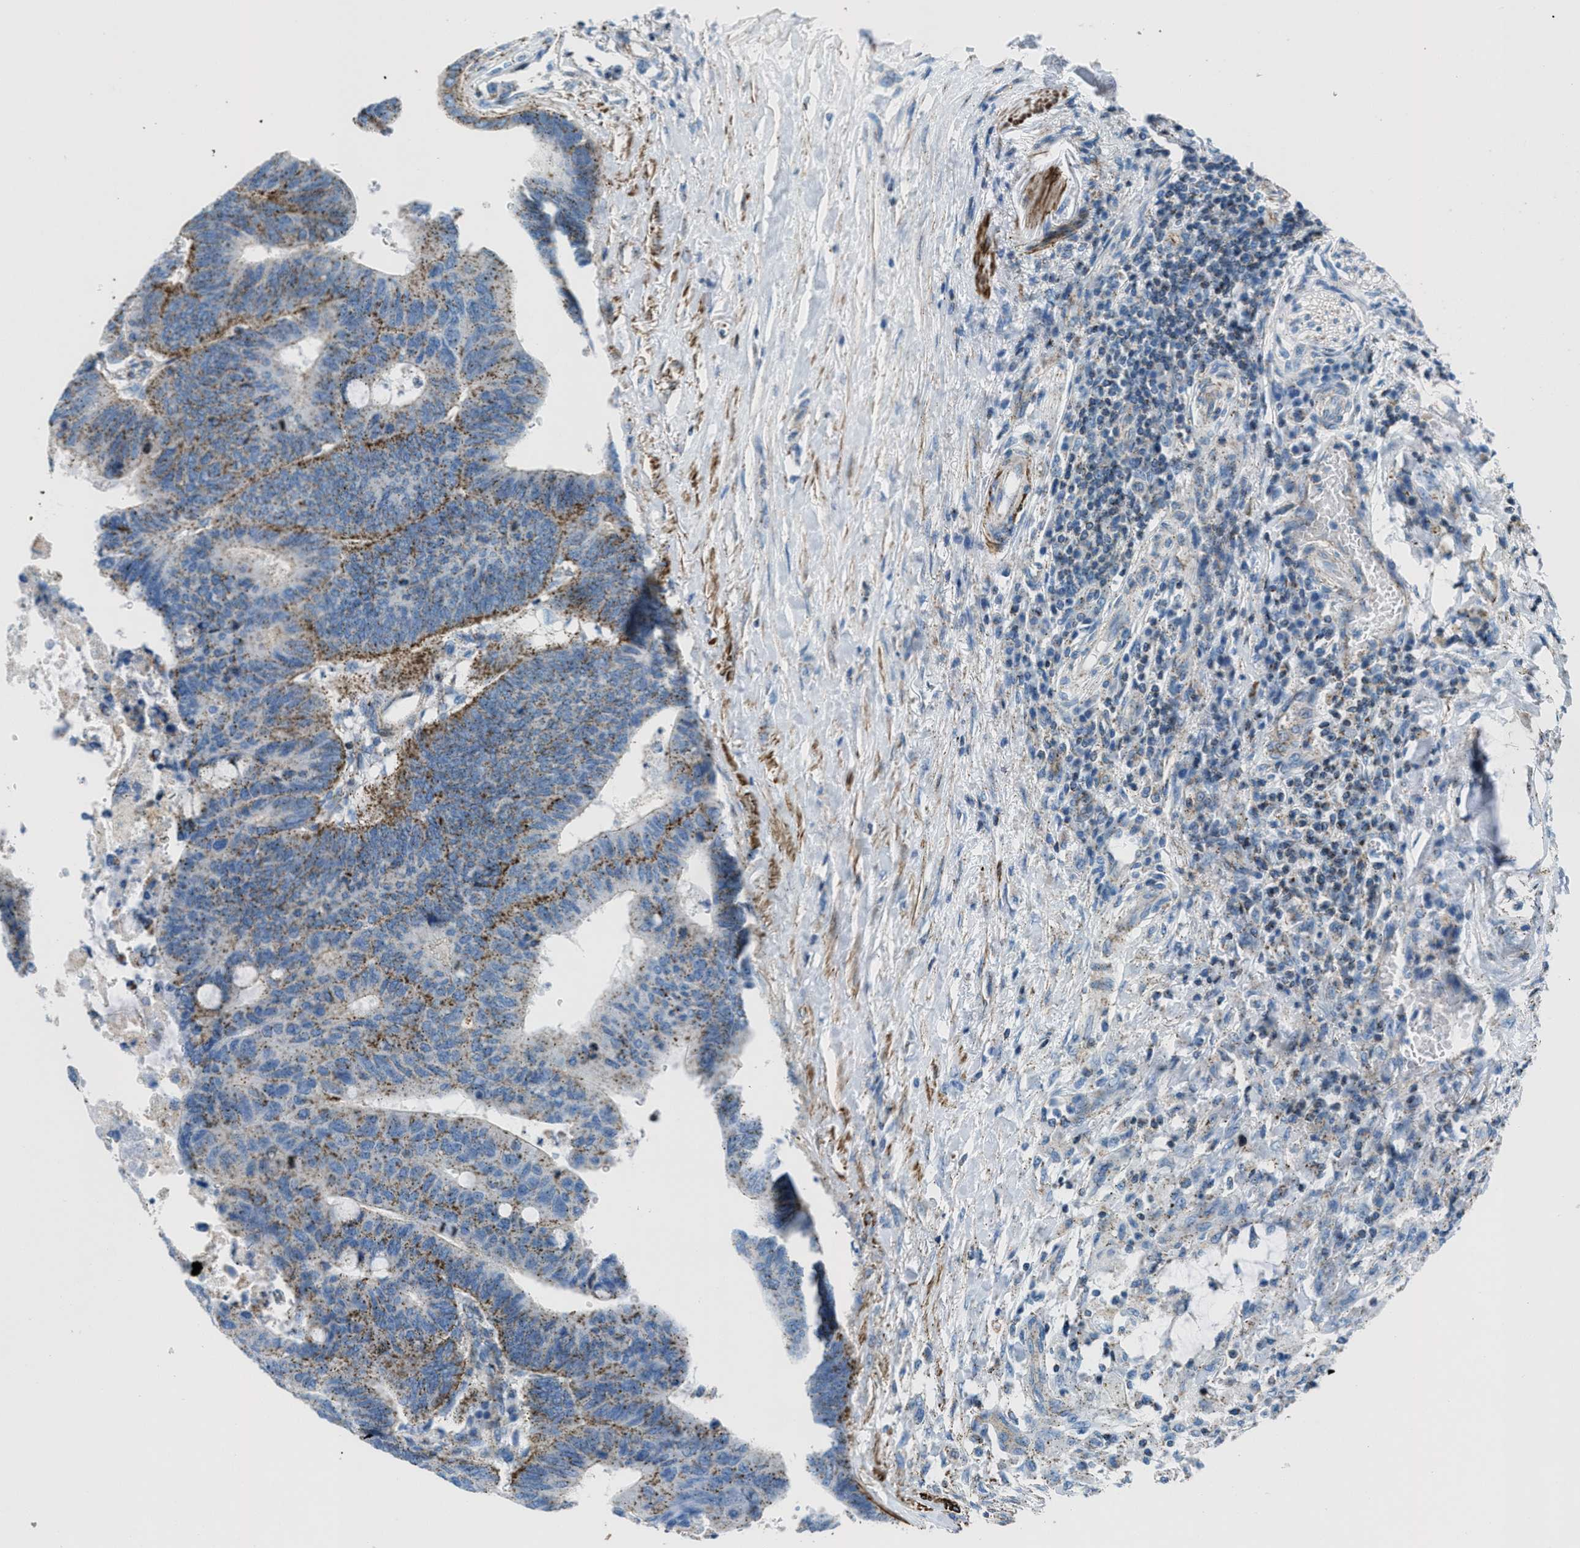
{"staining": {"intensity": "moderate", "quantity": ">75%", "location": "cytoplasmic/membranous"}, "tissue": "colorectal cancer", "cell_type": "Tumor cells", "image_type": "cancer", "snomed": [{"axis": "morphology", "description": "Normal tissue, NOS"}, {"axis": "morphology", "description": "Adenocarcinoma, NOS"}, {"axis": "topography", "description": "Rectum"}, {"axis": "topography", "description": "Peripheral nerve tissue"}], "caption": "Moderate cytoplasmic/membranous expression for a protein is seen in about >75% of tumor cells of colorectal cancer using immunohistochemistry (IHC).", "gene": "MFSD13A", "patient": {"sex": "male", "age": 92}}